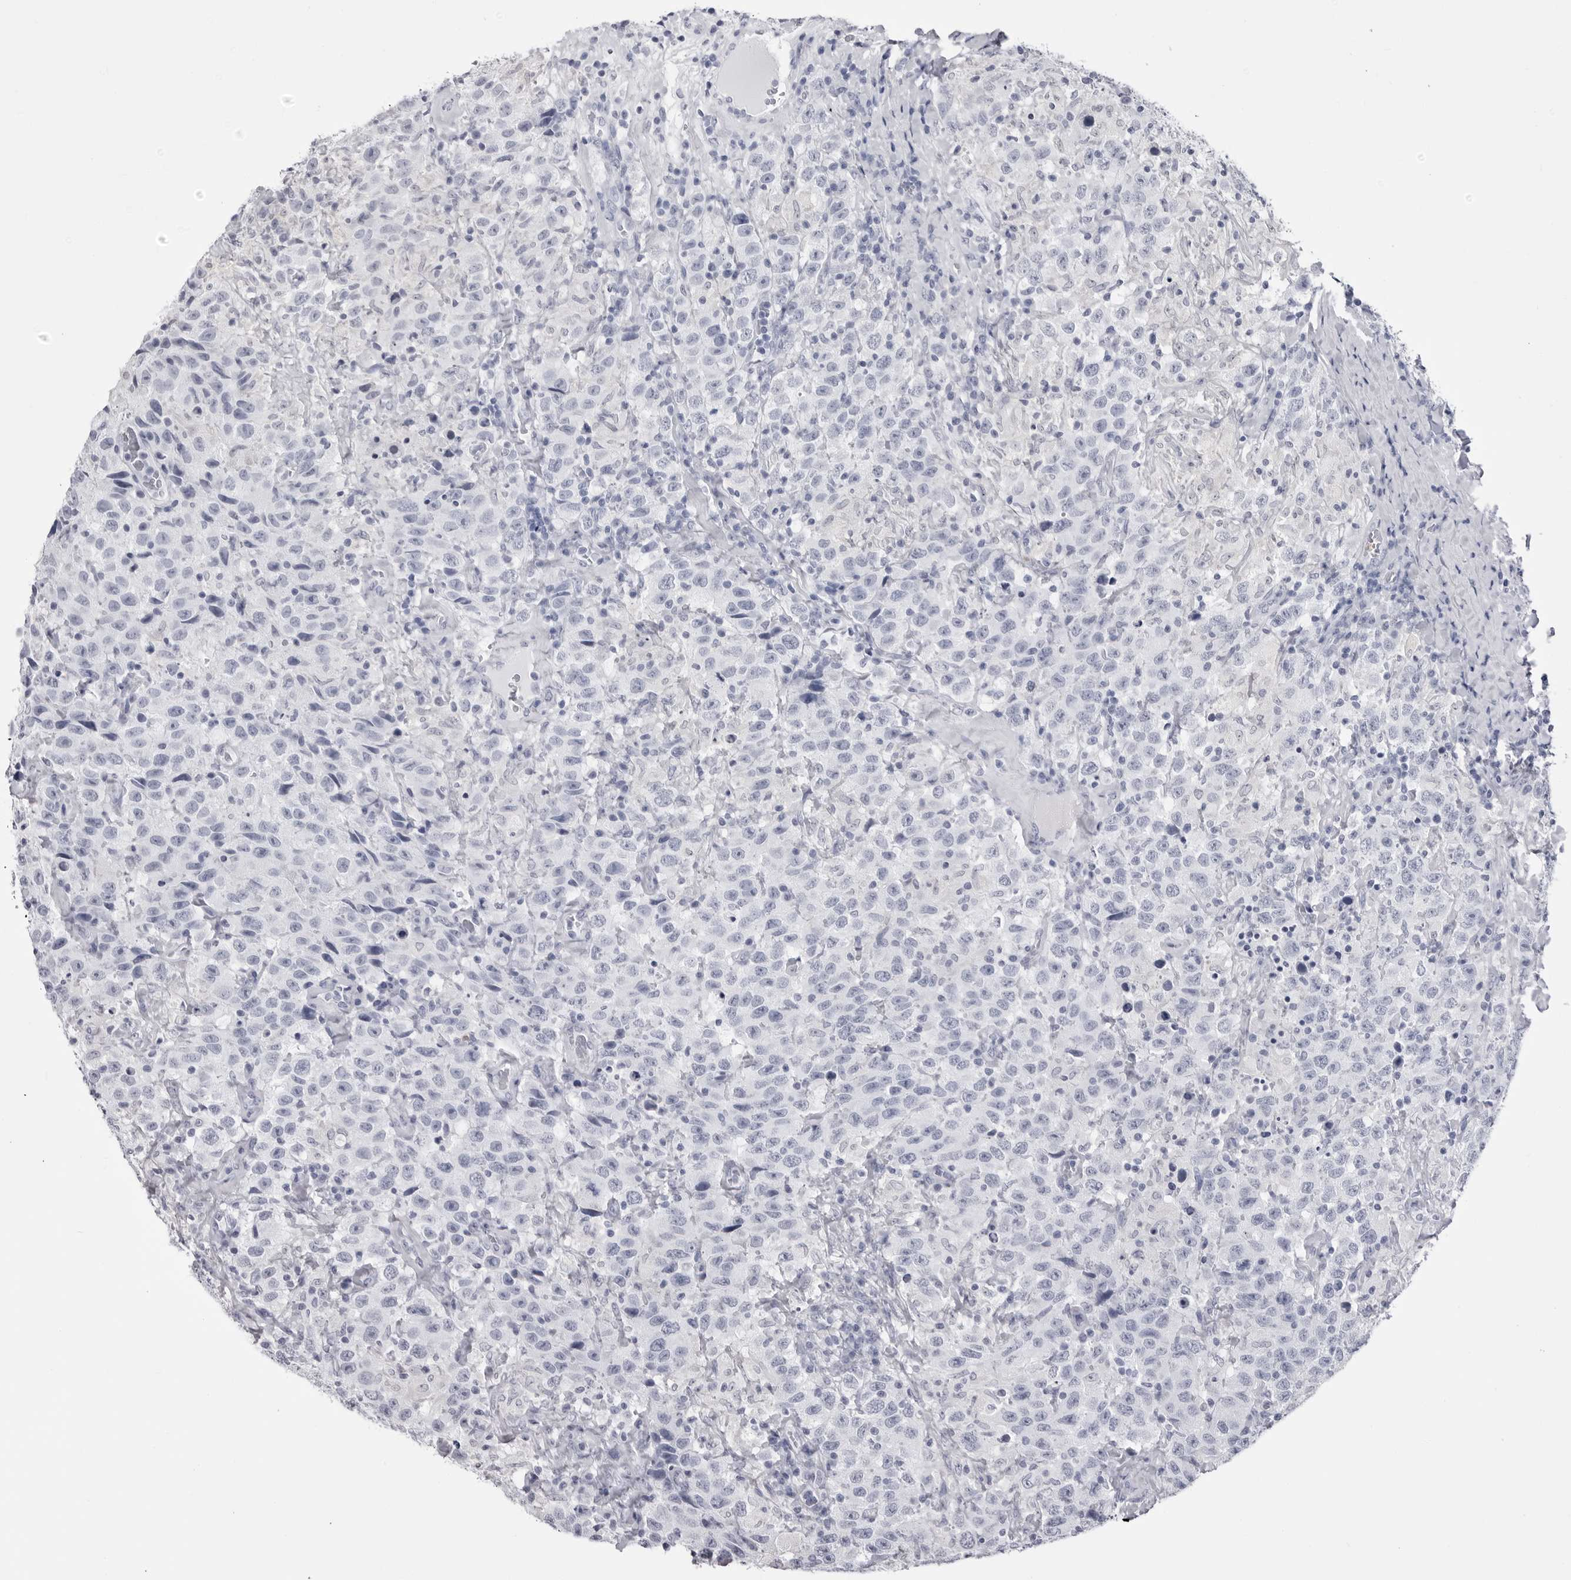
{"staining": {"intensity": "negative", "quantity": "none", "location": "none"}, "tissue": "testis cancer", "cell_type": "Tumor cells", "image_type": "cancer", "snomed": [{"axis": "morphology", "description": "Seminoma, NOS"}, {"axis": "topography", "description": "Testis"}], "caption": "Photomicrograph shows no protein expression in tumor cells of testis seminoma tissue.", "gene": "STAP2", "patient": {"sex": "male", "age": 41}}